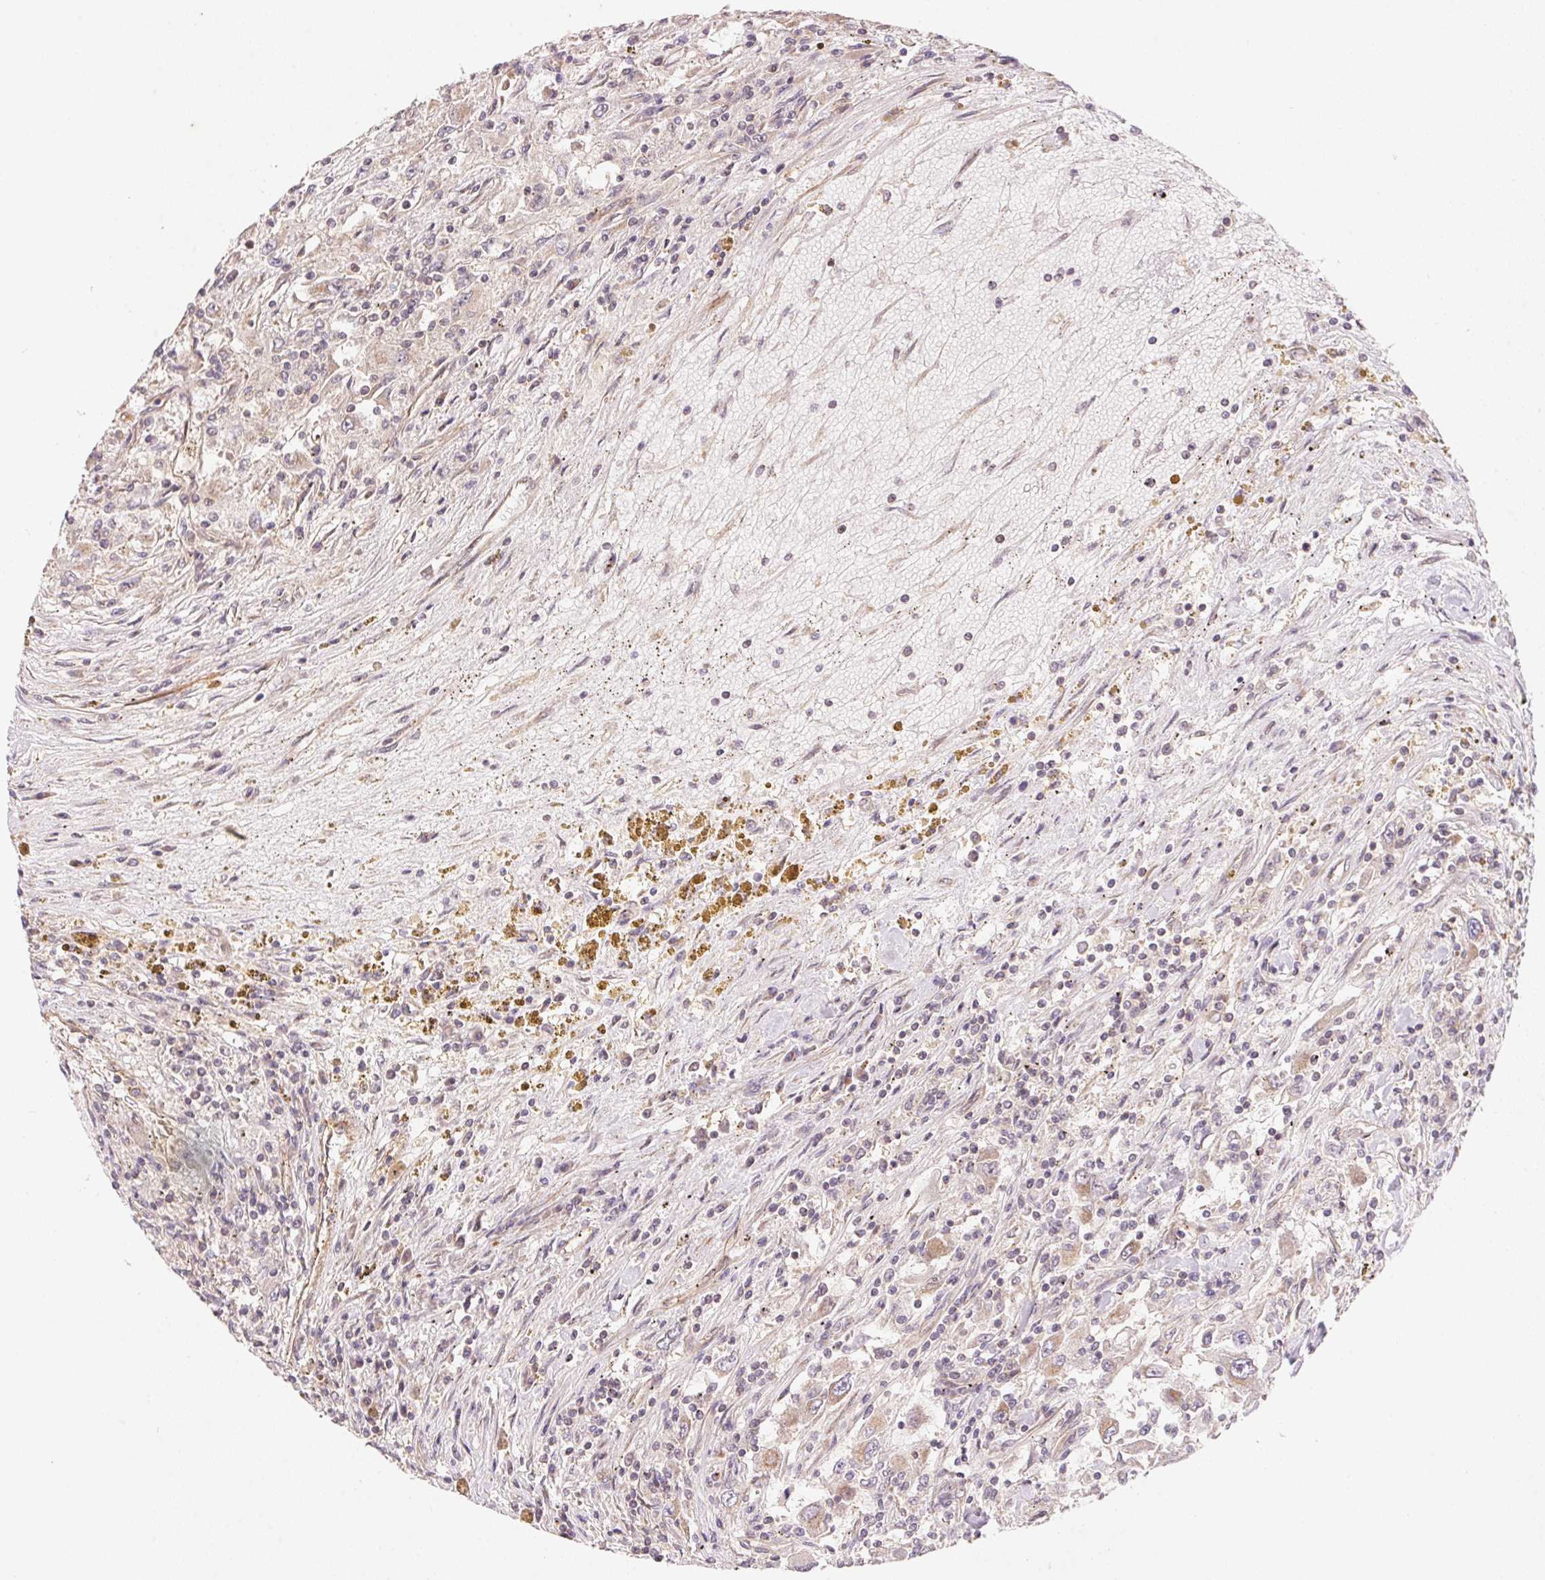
{"staining": {"intensity": "negative", "quantity": "none", "location": "none"}, "tissue": "renal cancer", "cell_type": "Tumor cells", "image_type": "cancer", "snomed": [{"axis": "morphology", "description": "Adenocarcinoma, NOS"}, {"axis": "topography", "description": "Kidney"}], "caption": "A histopathology image of renal cancer (adenocarcinoma) stained for a protein demonstrates no brown staining in tumor cells.", "gene": "TNIP2", "patient": {"sex": "female", "age": 67}}